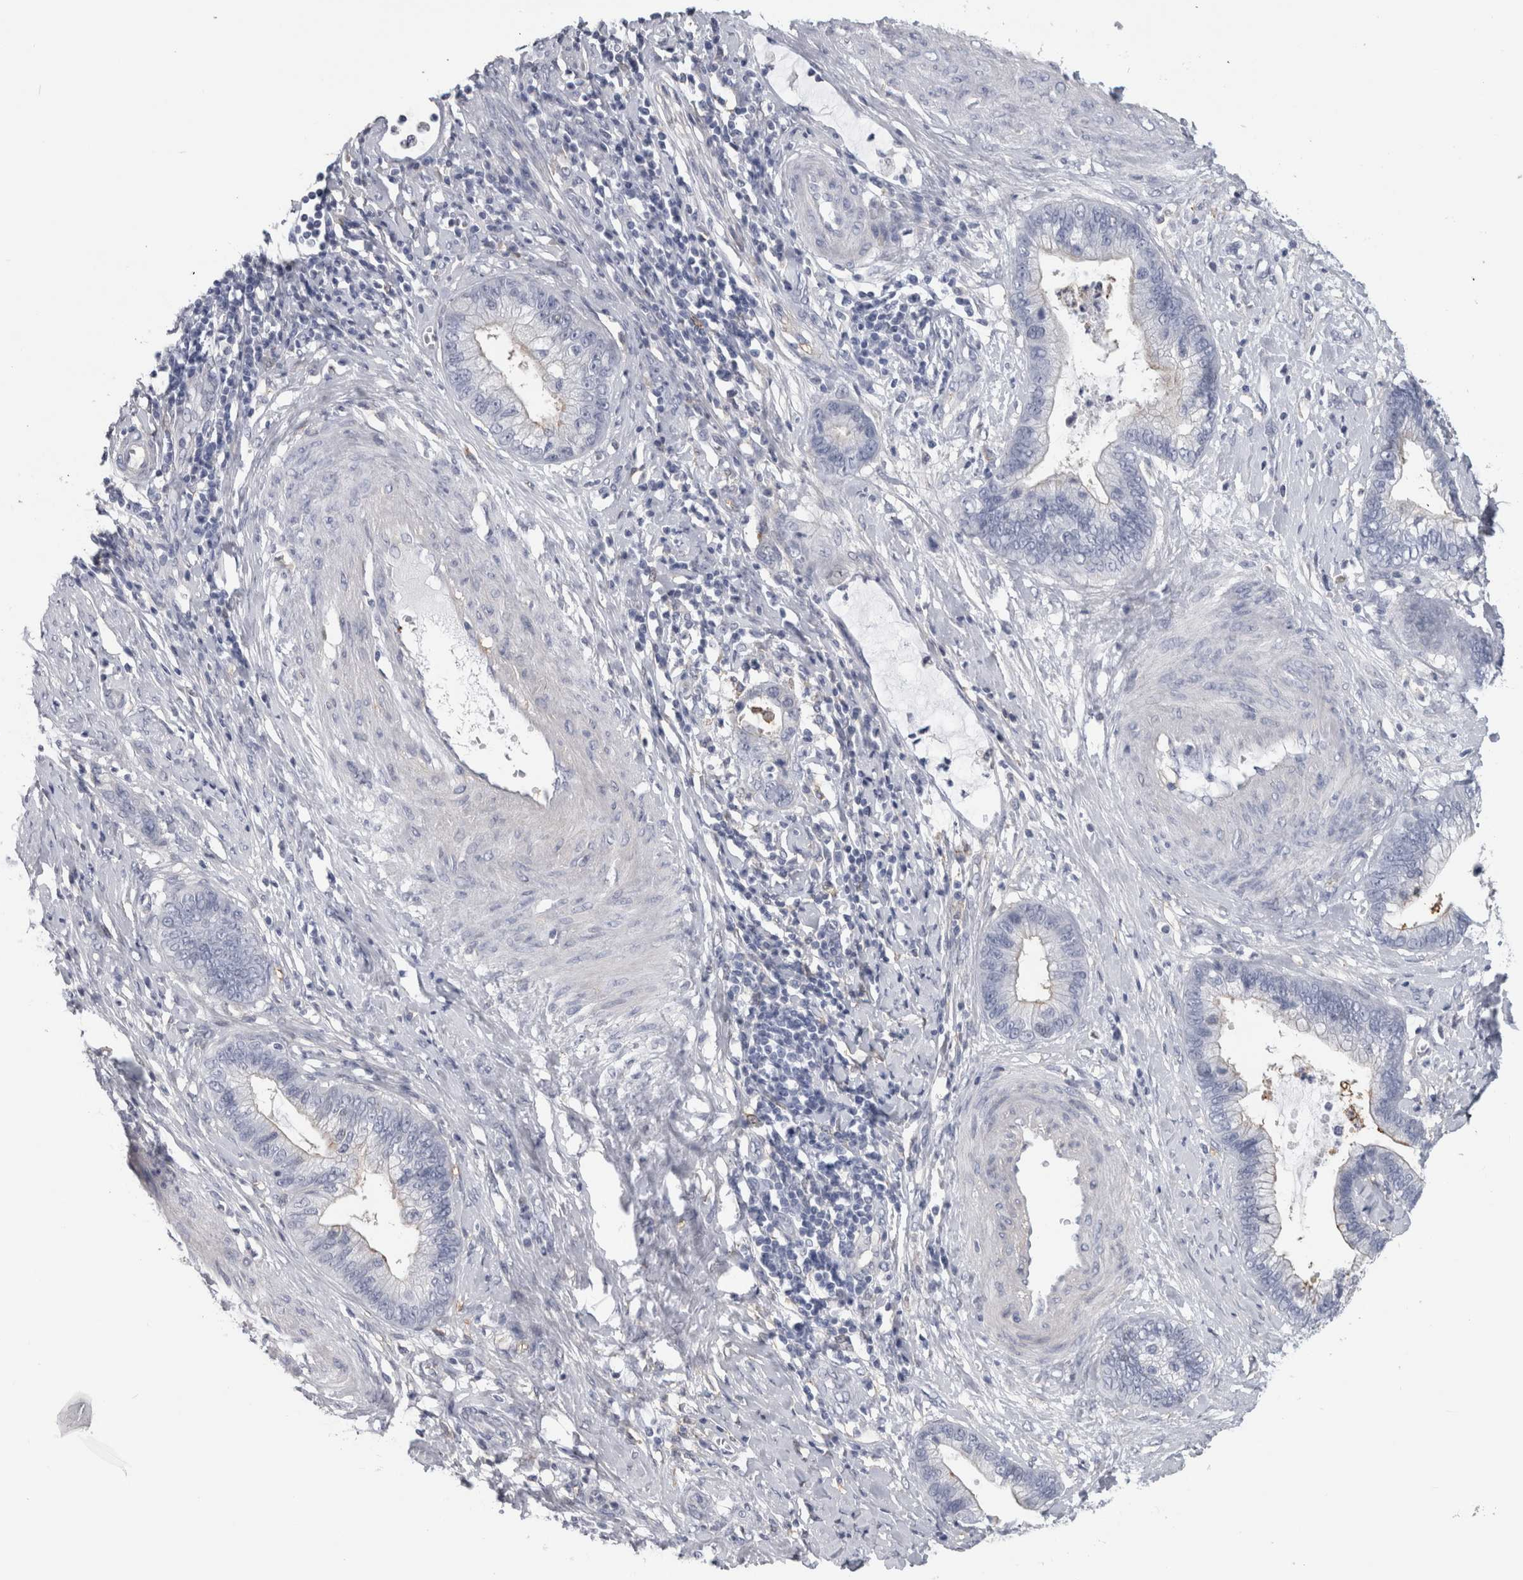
{"staining": {"intensity": "negative", "quantity": "none", "location": "none"}, "tissue": "cervical cancer", "cell_type": "Tumor cells", "image_type": "cancer", "snomed": [{"axis": "morphology", "description": "Adenocarcinoma, NOS"}, {"axis": "topography", "description": "Cervix"}], "caption": "DAB (3,3'-diaminobenzidine) immunohistochemical staining of cervical cancer displays no significant positivity in tumor cells.", "gene": "DNAJC24", "patient": {"sex": "female", "age": 44}}